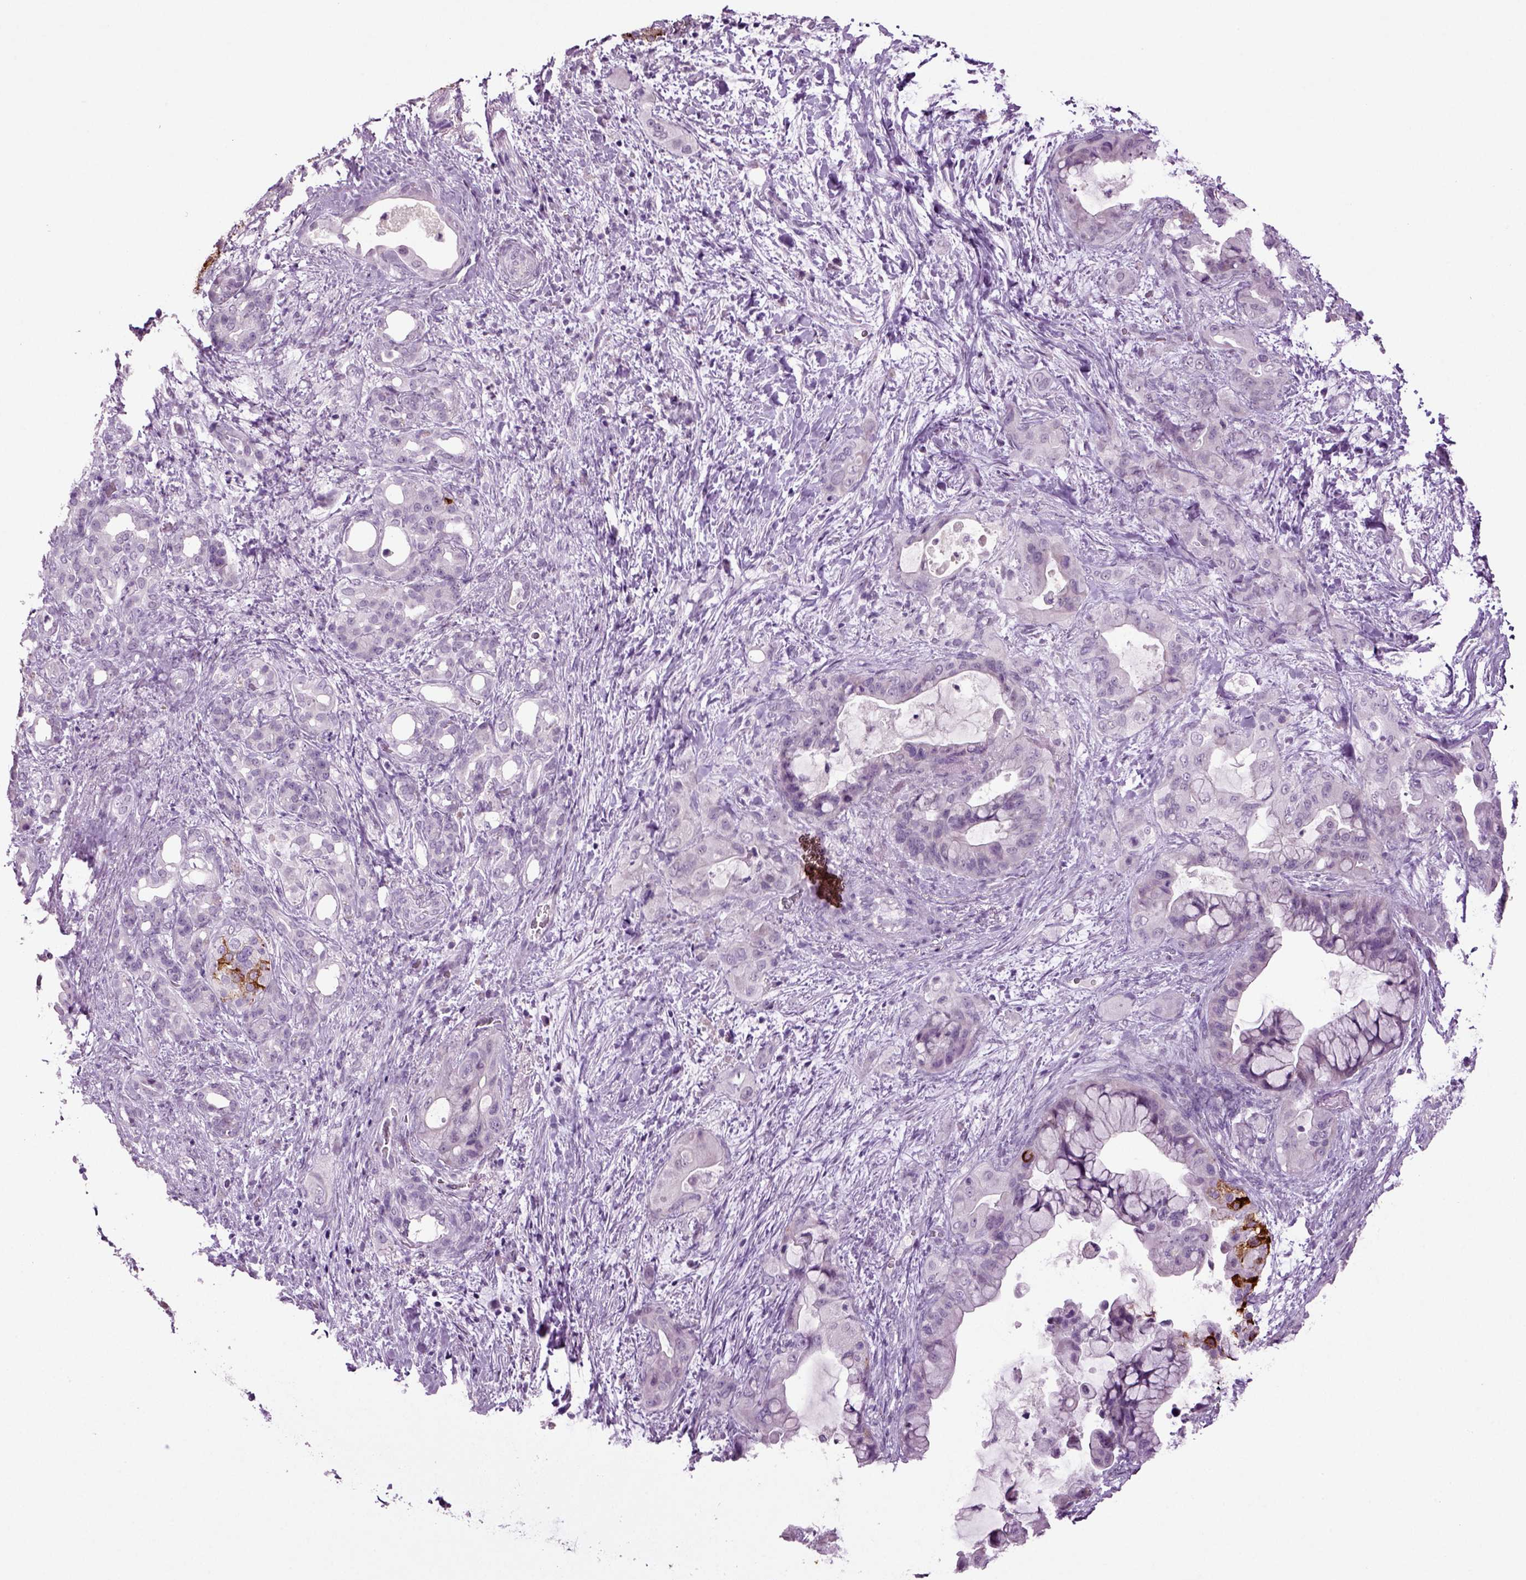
{"staining": {"intensity": "negative", "quantity": "none", "location": "none"}, "tissue": "pancreatic cancer", "cell_type": "Tumor cells", "image_type": "cancer", "snomed": [{"axis": "morphology", "description": "Adenocarcinoma, NOS"}, {"axis": "topography", "description": "Pancreas"}], "caption": "Adenocarcinoma (pancreatic) was stained to show a protein in brown. There is no significant positivity in tumor cells.", "gene": "SLC17A6", "patient": {"sex": "male", "age": 71}}